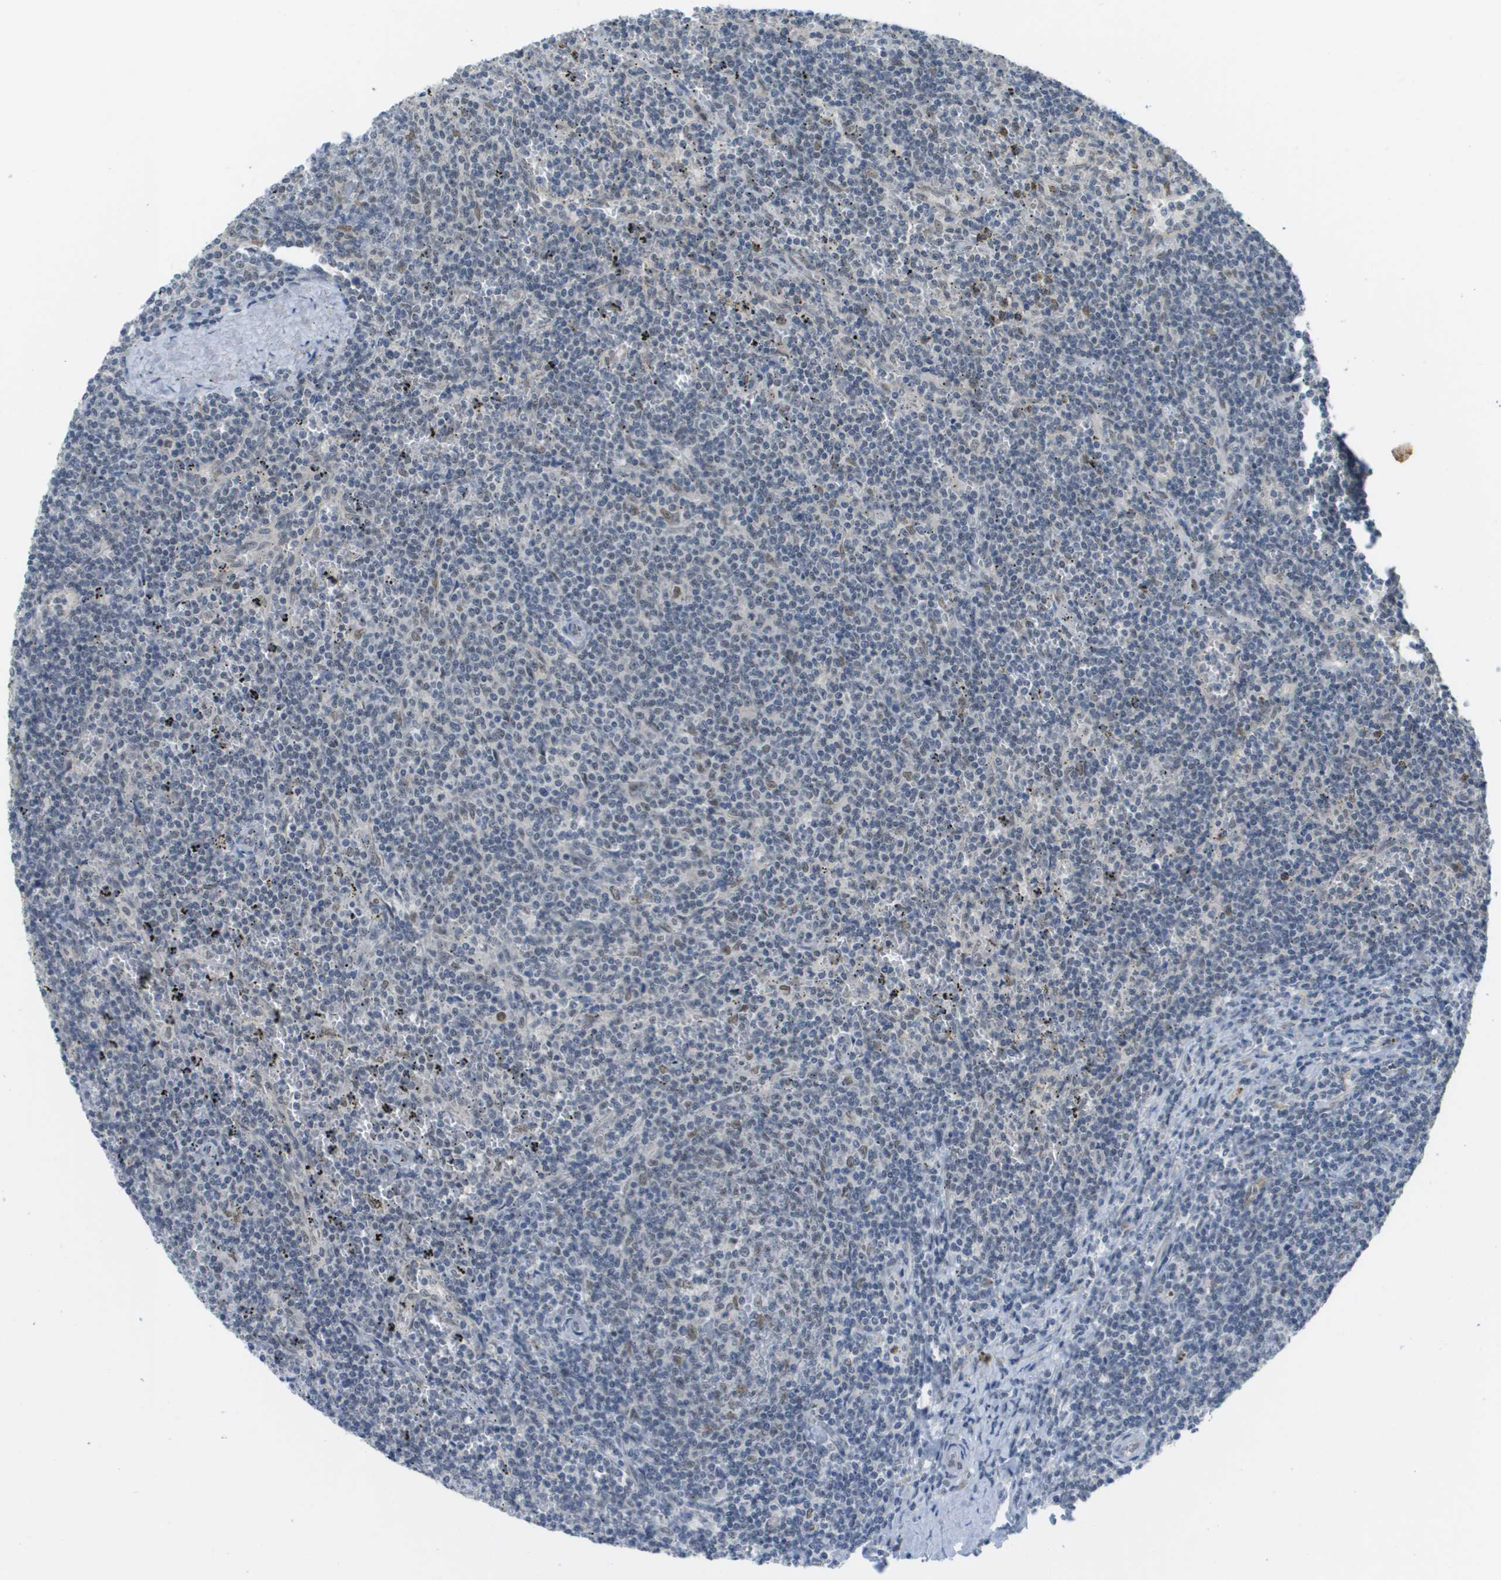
{"staining": {"intensity": "weak", "quantity": "<25%", "location": "nuclear"}, "tissue": "lymphoma", "cell_type": "Tumor cells", "image_type": "cancer", "snomed": [{"axis": "morphology", "description": "Malignant lymphoma, non-Hodgkin's type, Low grade"}, {"axis": "topography", "description": "Spleen"}], "caption": "This is a image of IHC staining of low-grade malignant lymphoma, non-Hodgkin's type, which shows no staining in tumor cells.", "gene": "ARID1B", "patient": {"sex": "female", "age": 50}}